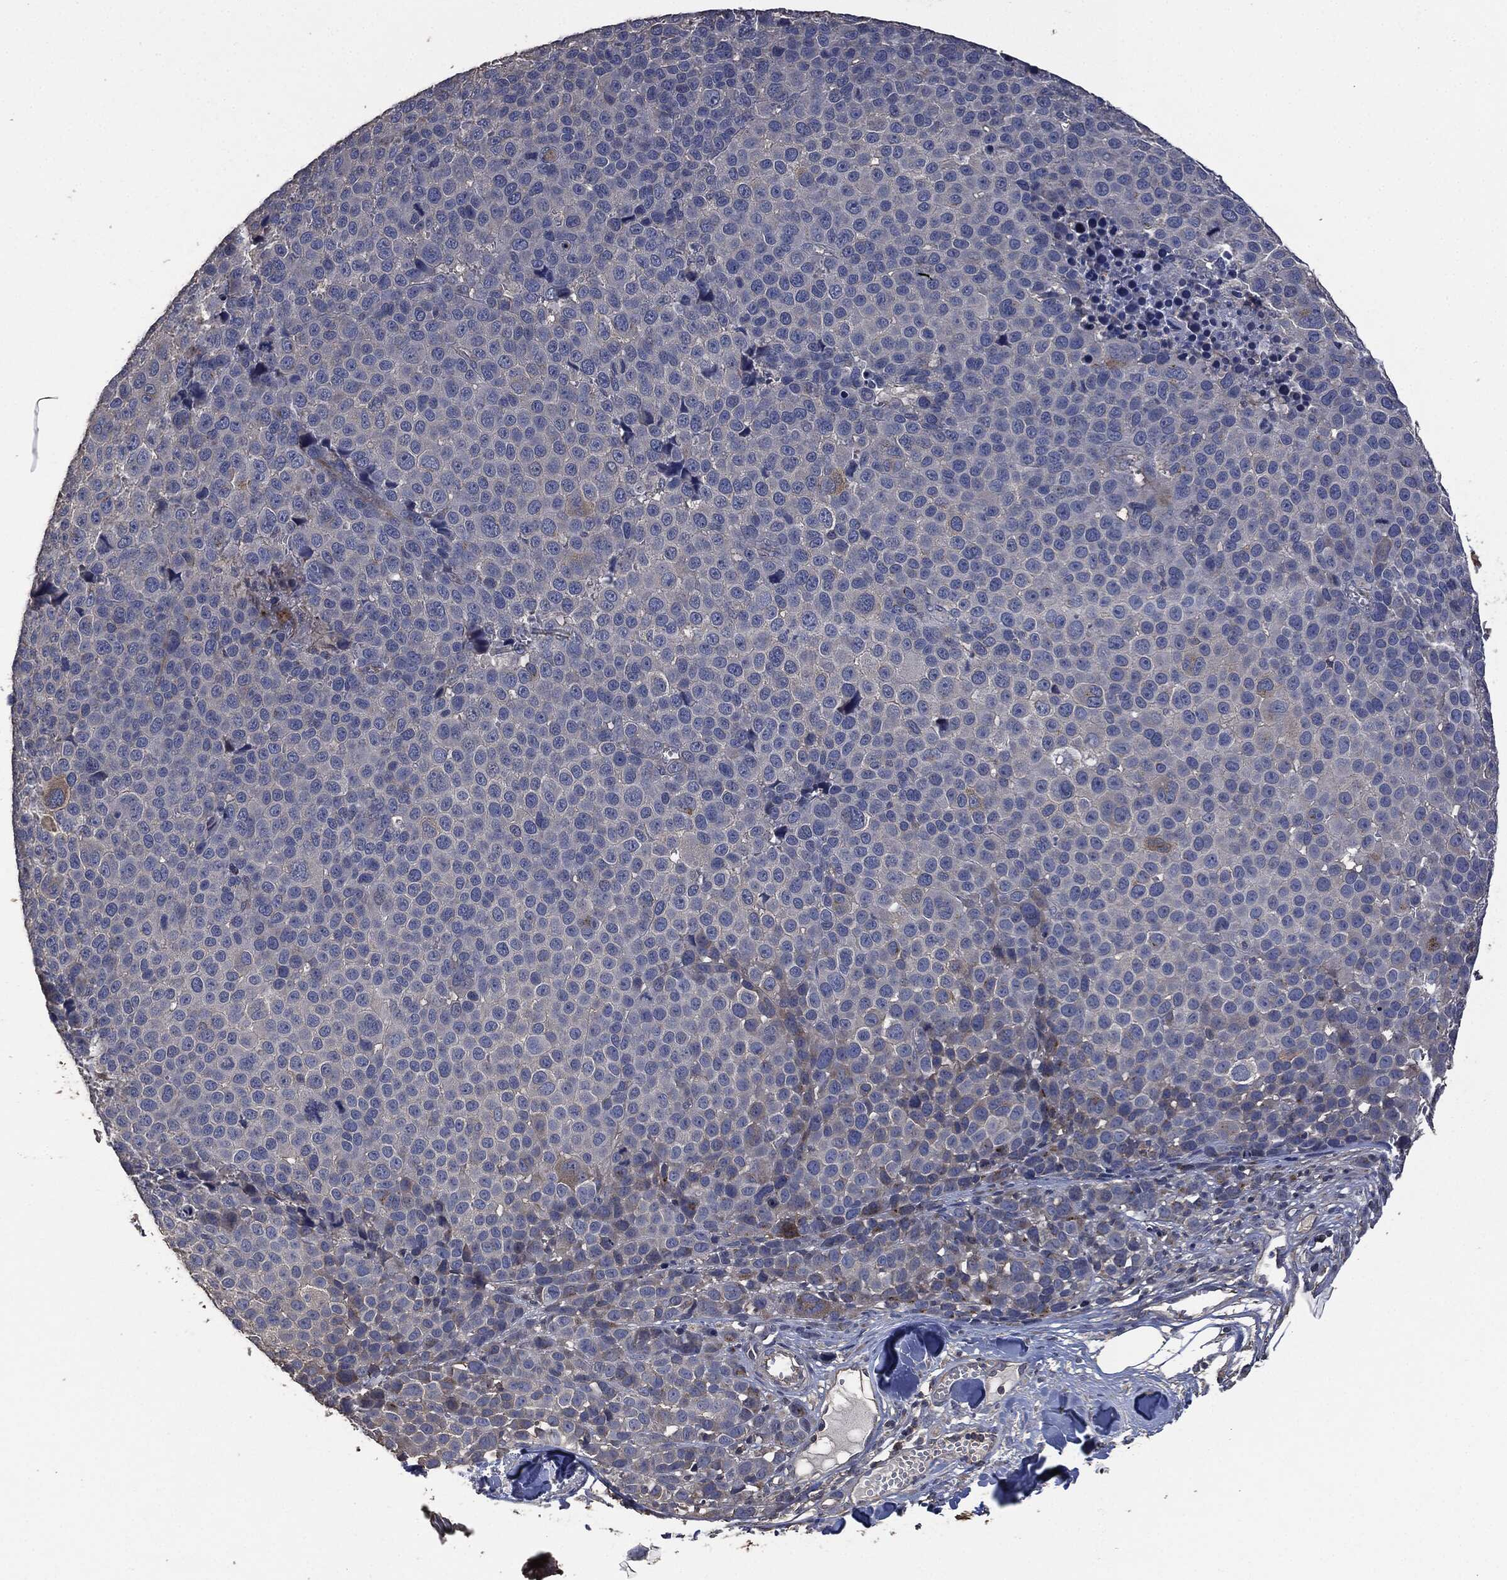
{"staining": {"intensity": "weak", "quantity": "<25%", "location": "cytoplasmic/membranous"}, "tissue": "melanoma", "cell_type": "Tumor cells", "image_type": "cancer", "snomed": [{"axis": "morphology", "description": "Malignant melanoma, NOS"}, {"axis": "topography", "description": "Skin"}], "caption": "Tumor cells are negative for protein expression in human melanoma. (DAB IHC, high magnification).", "gene": "MSLN", "patient": {"sex": "female", "age": 86}}